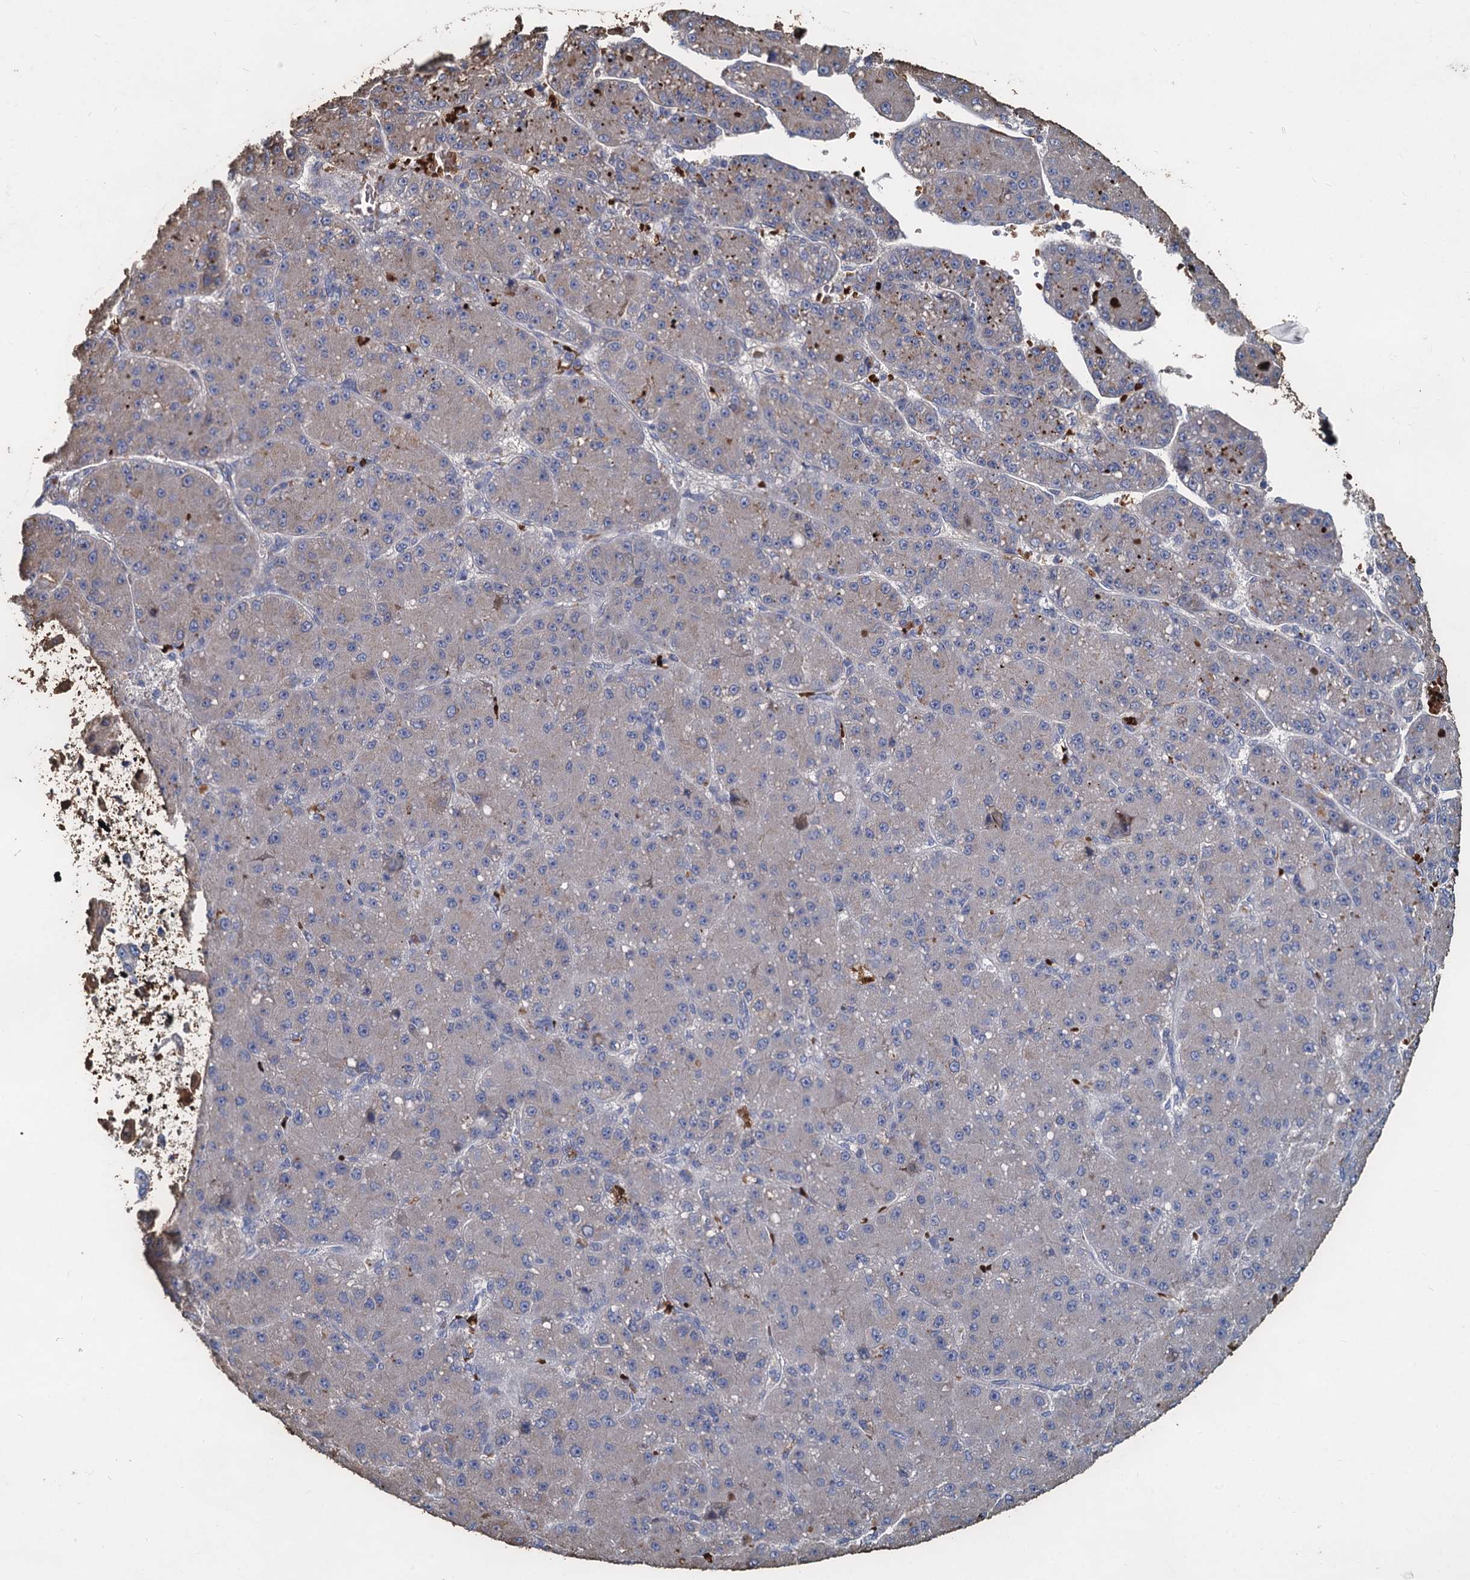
{"staining": {"intensity": "negative", "quantity": "none", "location": "none"}, "tissue": "liver cancer", "cell_type": "Tumor cells", "image_type": "cancer", "snomed": [{"axis": "morphology", "description": "Carcinoma, Hepatocellular, NOS"}, {"axis": "topography", "description": "Liver"}], "caption": "The image displays no significant staining in tumor cells of liver cancer (hepatocellular carcinoma).", "gene": "TCTN2", "patient": {"sex": "male", "age": 67}}